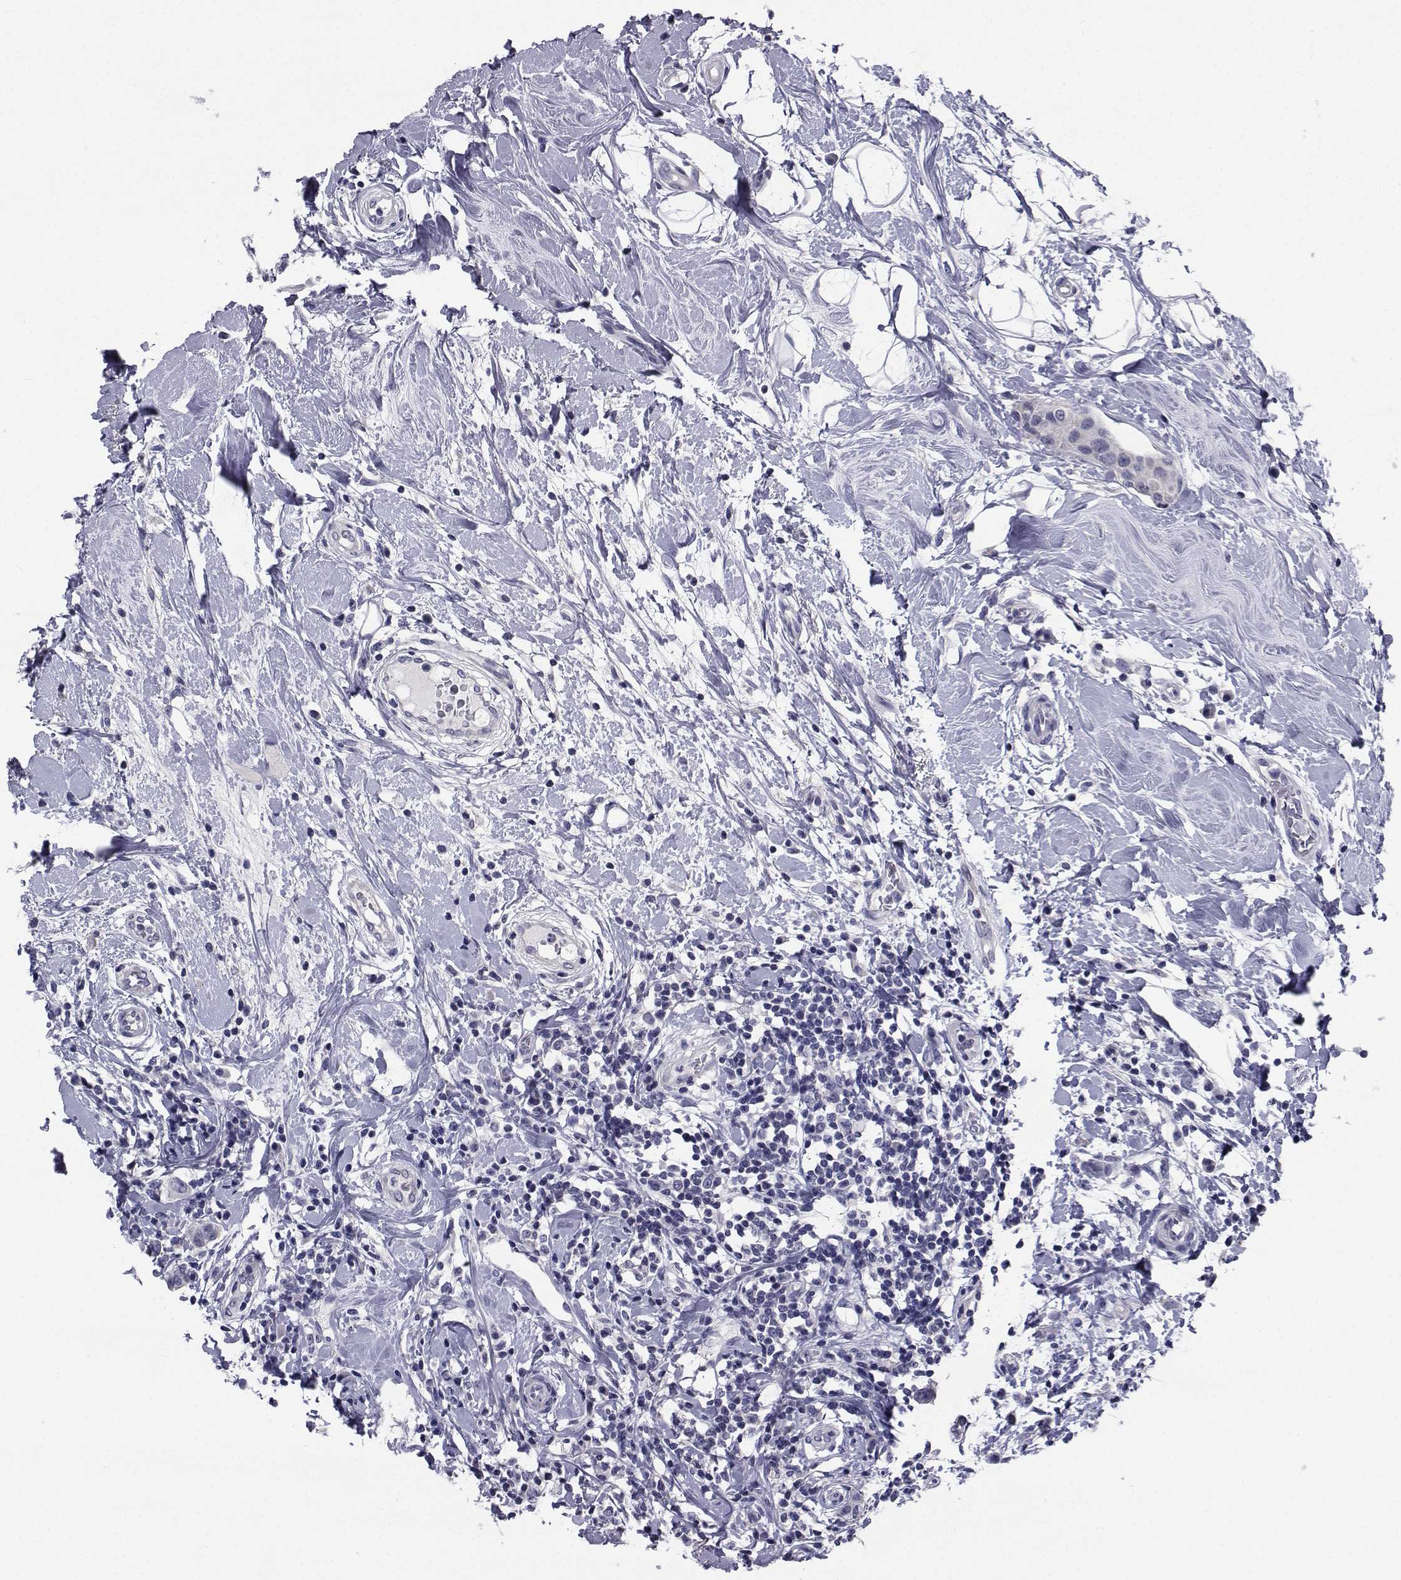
{"staining": {"intensity": "negative", "quantity": "none", "location": "none"}, "tissue": "breast cancer", "cell_type": "Tumor cells", "image_type": "cancer", "snomed": [{"axis": "morphology", "description": "Duct carcinoma"}, {"axis": "topography", "description": "Breast"}], "caption": "High magnification brightfield microscopy of breast infiltrating ductal carcinoma stained with DAB (3,3'-diaminobenzidine) (brown) and counterstained with hematoxylin (blue): tumor cells show no significant expression. The staining was performed using DAB (3,3'-diaminobenzidine) to visualize the protein expression in brown, while the nuclei were stained in blue with hematoxylin (Magnification: 20x).", "gene": "CHRNA1", "patient": {"sex": "female", "age": 27}}